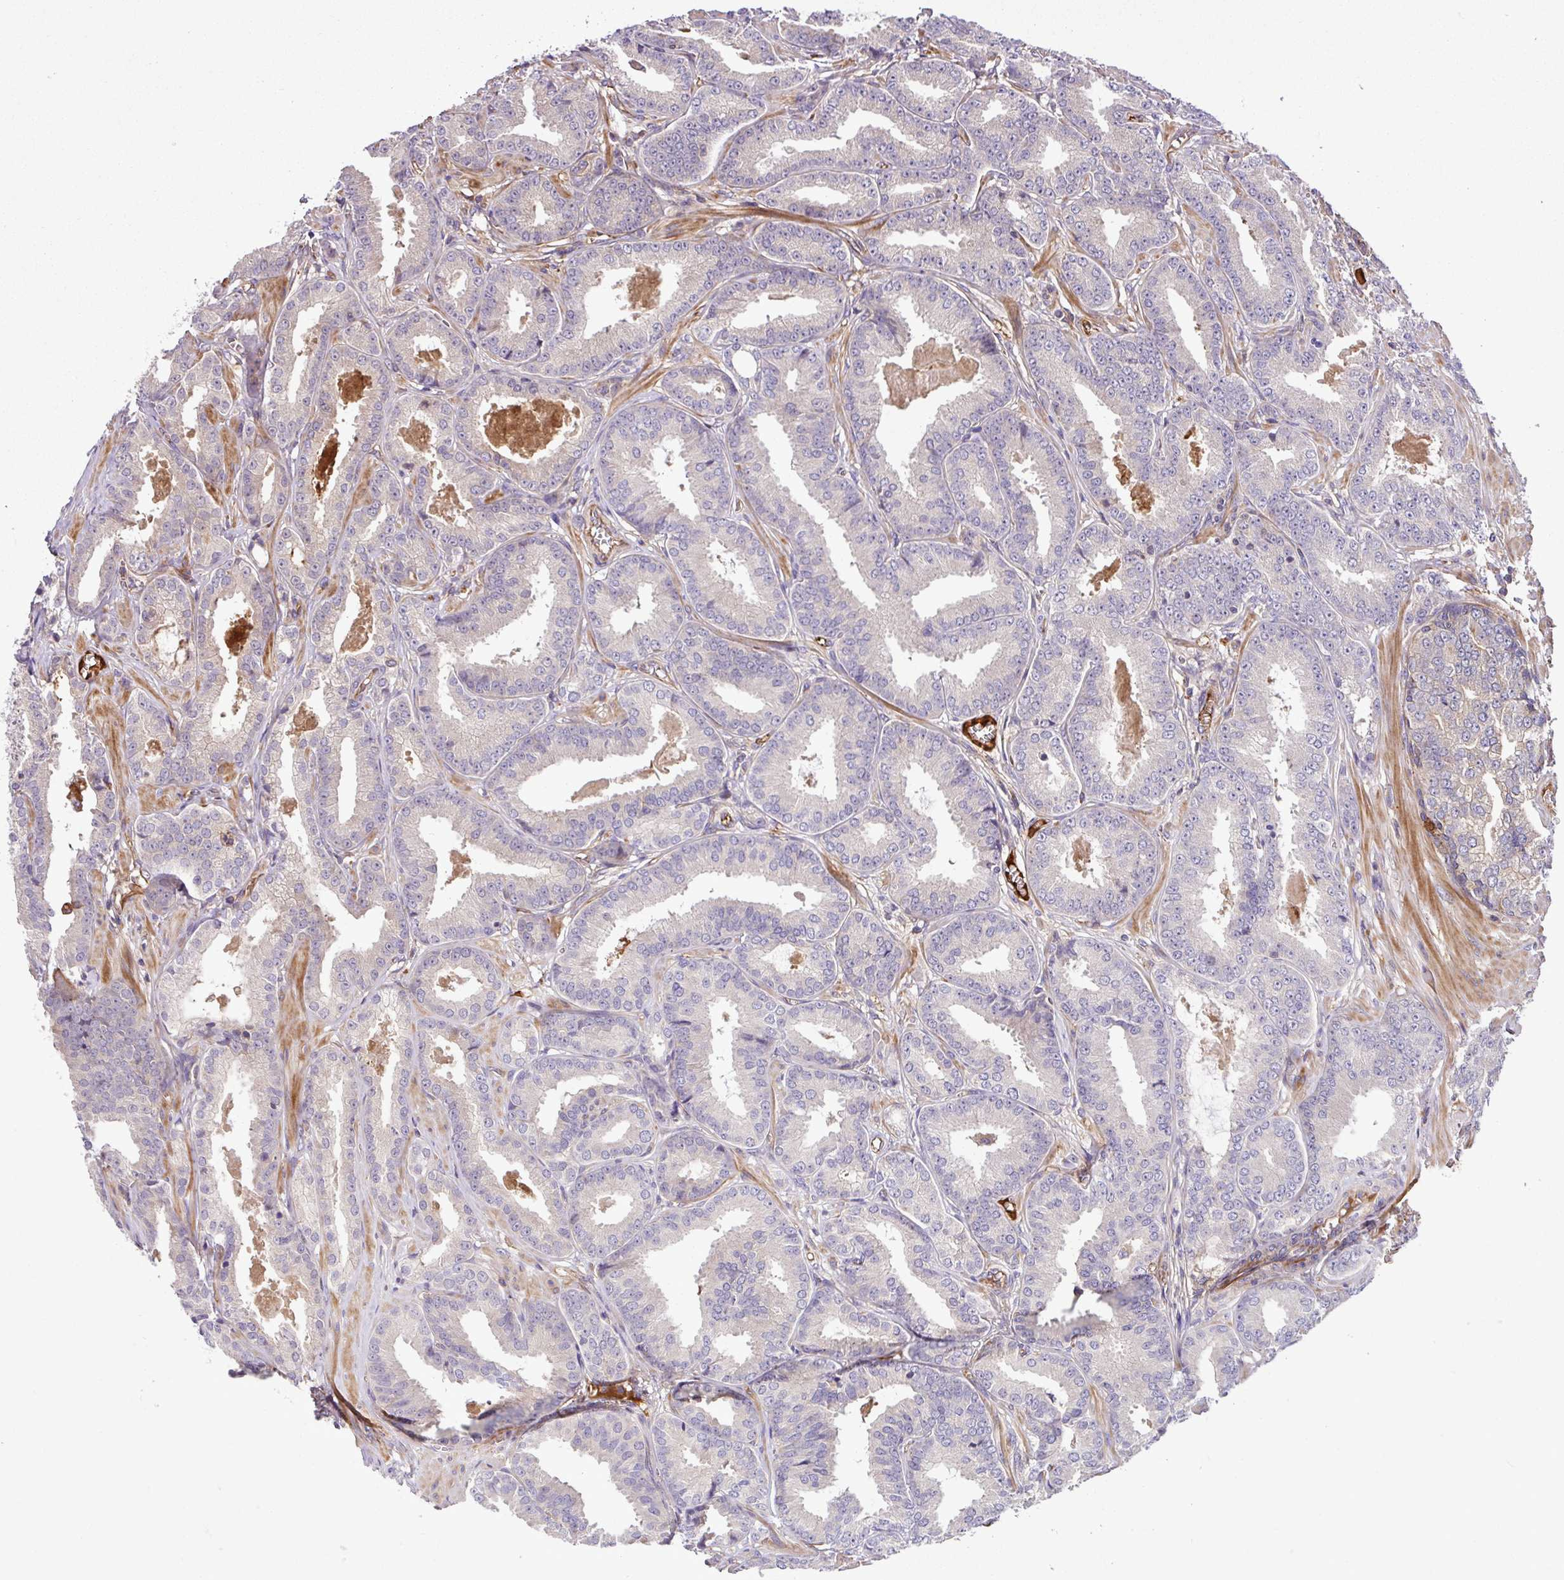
{"staining": {"intensity": "negative", "quantity": "none", "location": "none"}, "tissue": "prostate cancer", "cell_type": "Tumor cells", "image_type": "cancer", "snomed": [{"axis": "morphology", "description": "Adenocarcinoma, High grade"}, {"axis": "topography", "description": "Prostate"}], "caption": "A micrograph of human adenocarcinoma (high-grade) (prostate) is negative for staining in tumor cells.", "gene": "ZNF266", "patient": {"sex": "male", "age": 71}}